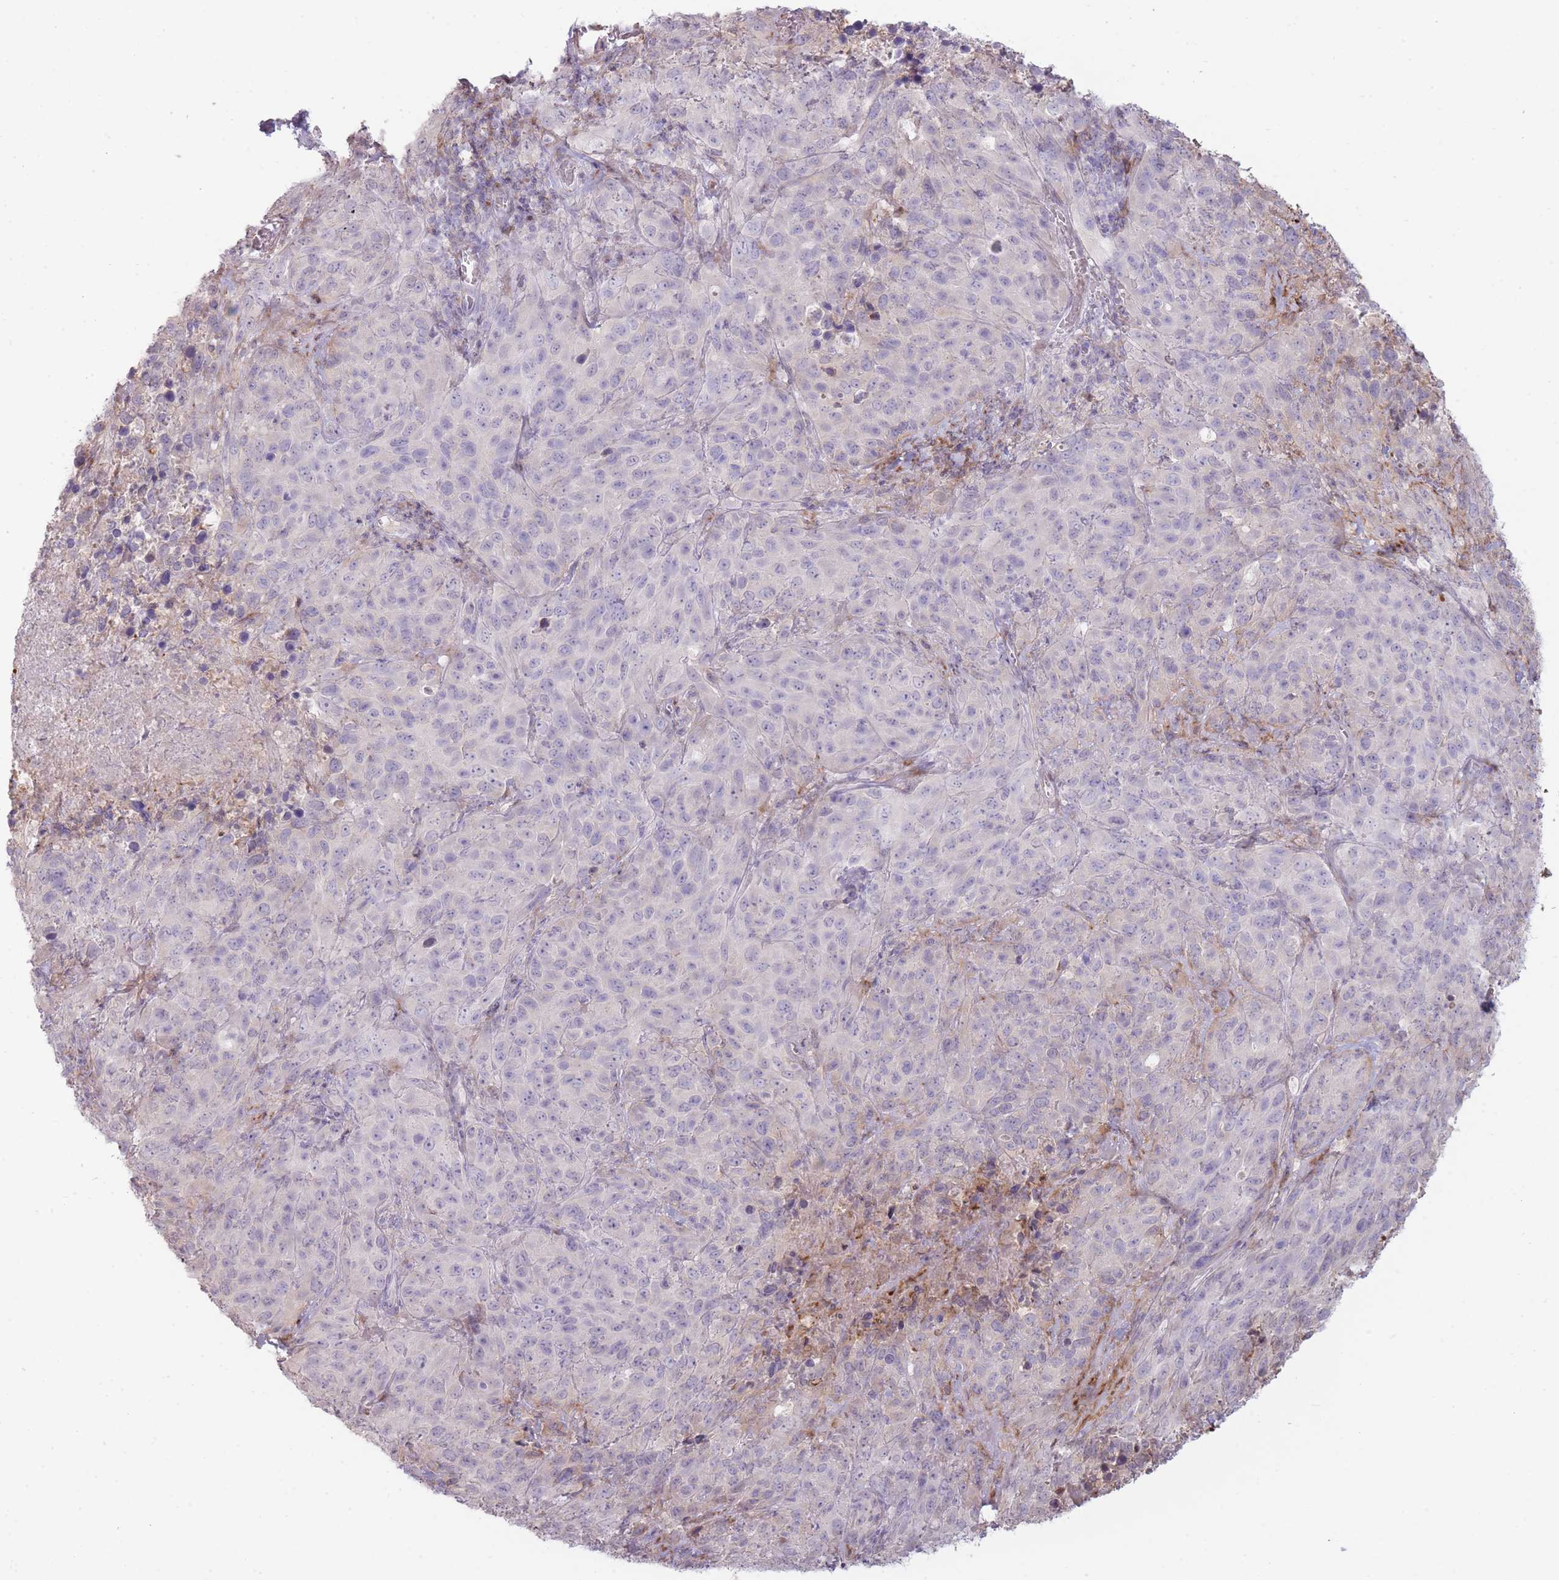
{"staining": {"intensity": "negative", "quantity": "none", "location": "none"}, "tissue": "cervical cancer", "cell_type": "Tumor cells", "image_type": "cancer", "snomed": [{"axis": "morphology", "description": "Squamous cell carcinoma, NOS"}, {"axis": "topography", "description": "Cervix"}], "caption": "This is an IHC histopathology image of human cervical cancer (squamous cell carcinoma). There is no expression in tumor cells.", "gene": "PPP3R2", "patient": {"sex": "female", "age": 51}}